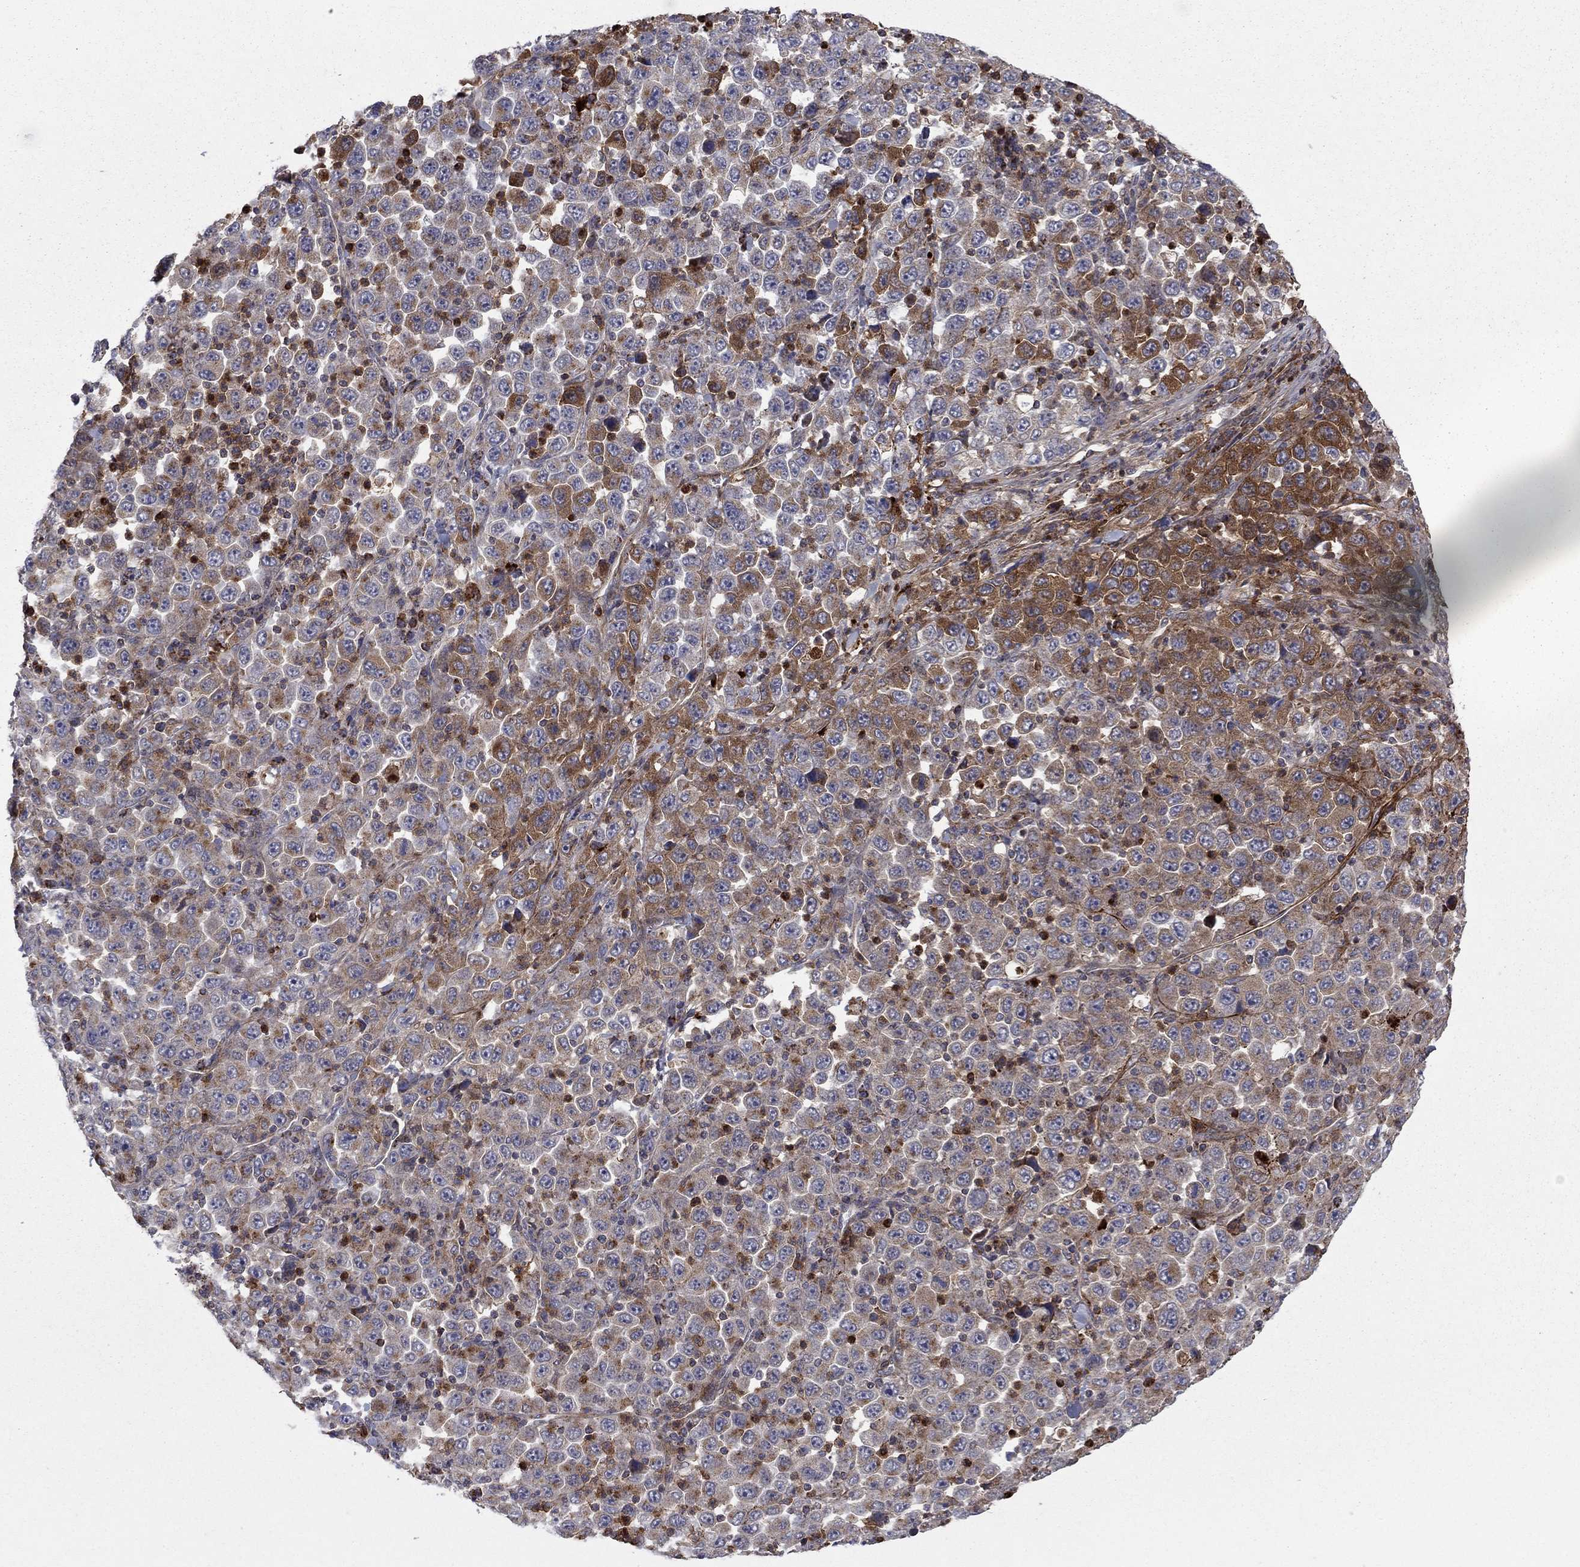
{"staining": {"intensity": "strong", "quantity": "25%-75%", "location": "cytoplasmic/membranous"}, "tissue": "stomach cancer", "cell_type": "Tumor cells", "image_type": "cancer", "snomed": [{"axis": "morphology", "description": "Normal tissue, NOS"}, {"axis": "morphology", "description": "Adenocarcinoma, NOS"}, {"axis": "topography", "description": "Stomach, upper"}, {"axis": "topography", "description": "Stomach"}], "caption": "This micrograph demonstrates immunohistochemistry (IHC) staining of human stomach adenocarcinoma, with high strong cytoplasmic/membranous staining in approximately 25%-75% of tumor cells.", "gene": "DOP1B", "patient": {"sex": "male", "age": 59}}